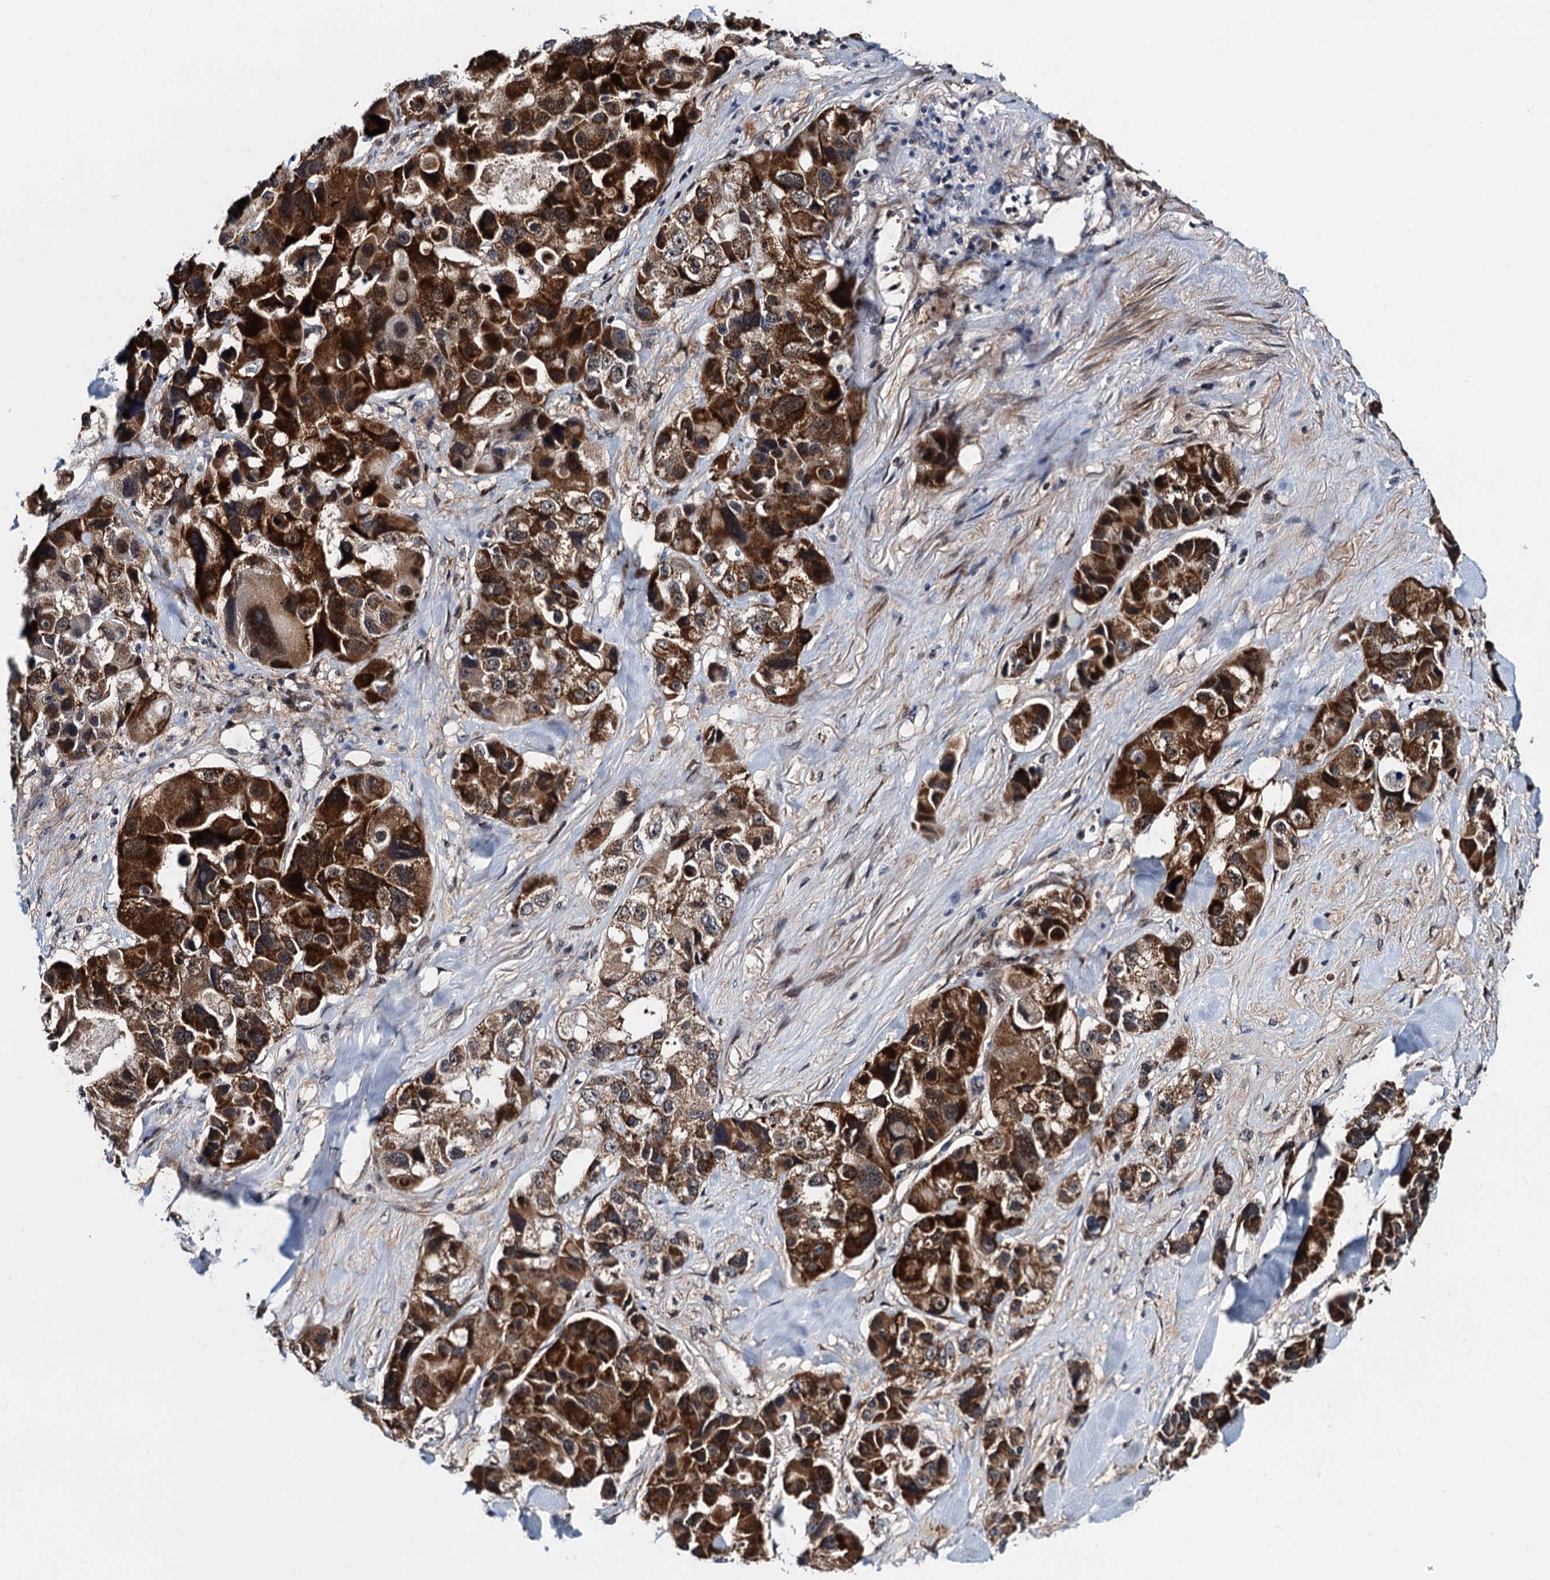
{"staining": {"intensity": "strong", "quantity": ">75%", "location": "cytoplasmic/membranous,nuclear"}, "tissue": "lung cancer", "cell_type": "Tumor cells", "image_type": "cancer", "snomed": [{"axis": "morphology", "description": "Adenocarcinoma, NOS"}, {"axis": "topography", "description": "Lung"}], "caption": "Immunohistochemistry (IHC) micrograph of neoplastic tissue: lung adenocarcinoma stained using immunohistochemistry (IHC) demonstrates high levels of strong protein expression localized specifically in the cytoplasmic/membranous and nuclear of tumor cells, appearing as a cytoplasmic/membranous and nuclear brown color.", "gene": "COA4", "patient": {"sex": "female", "age": 54}}